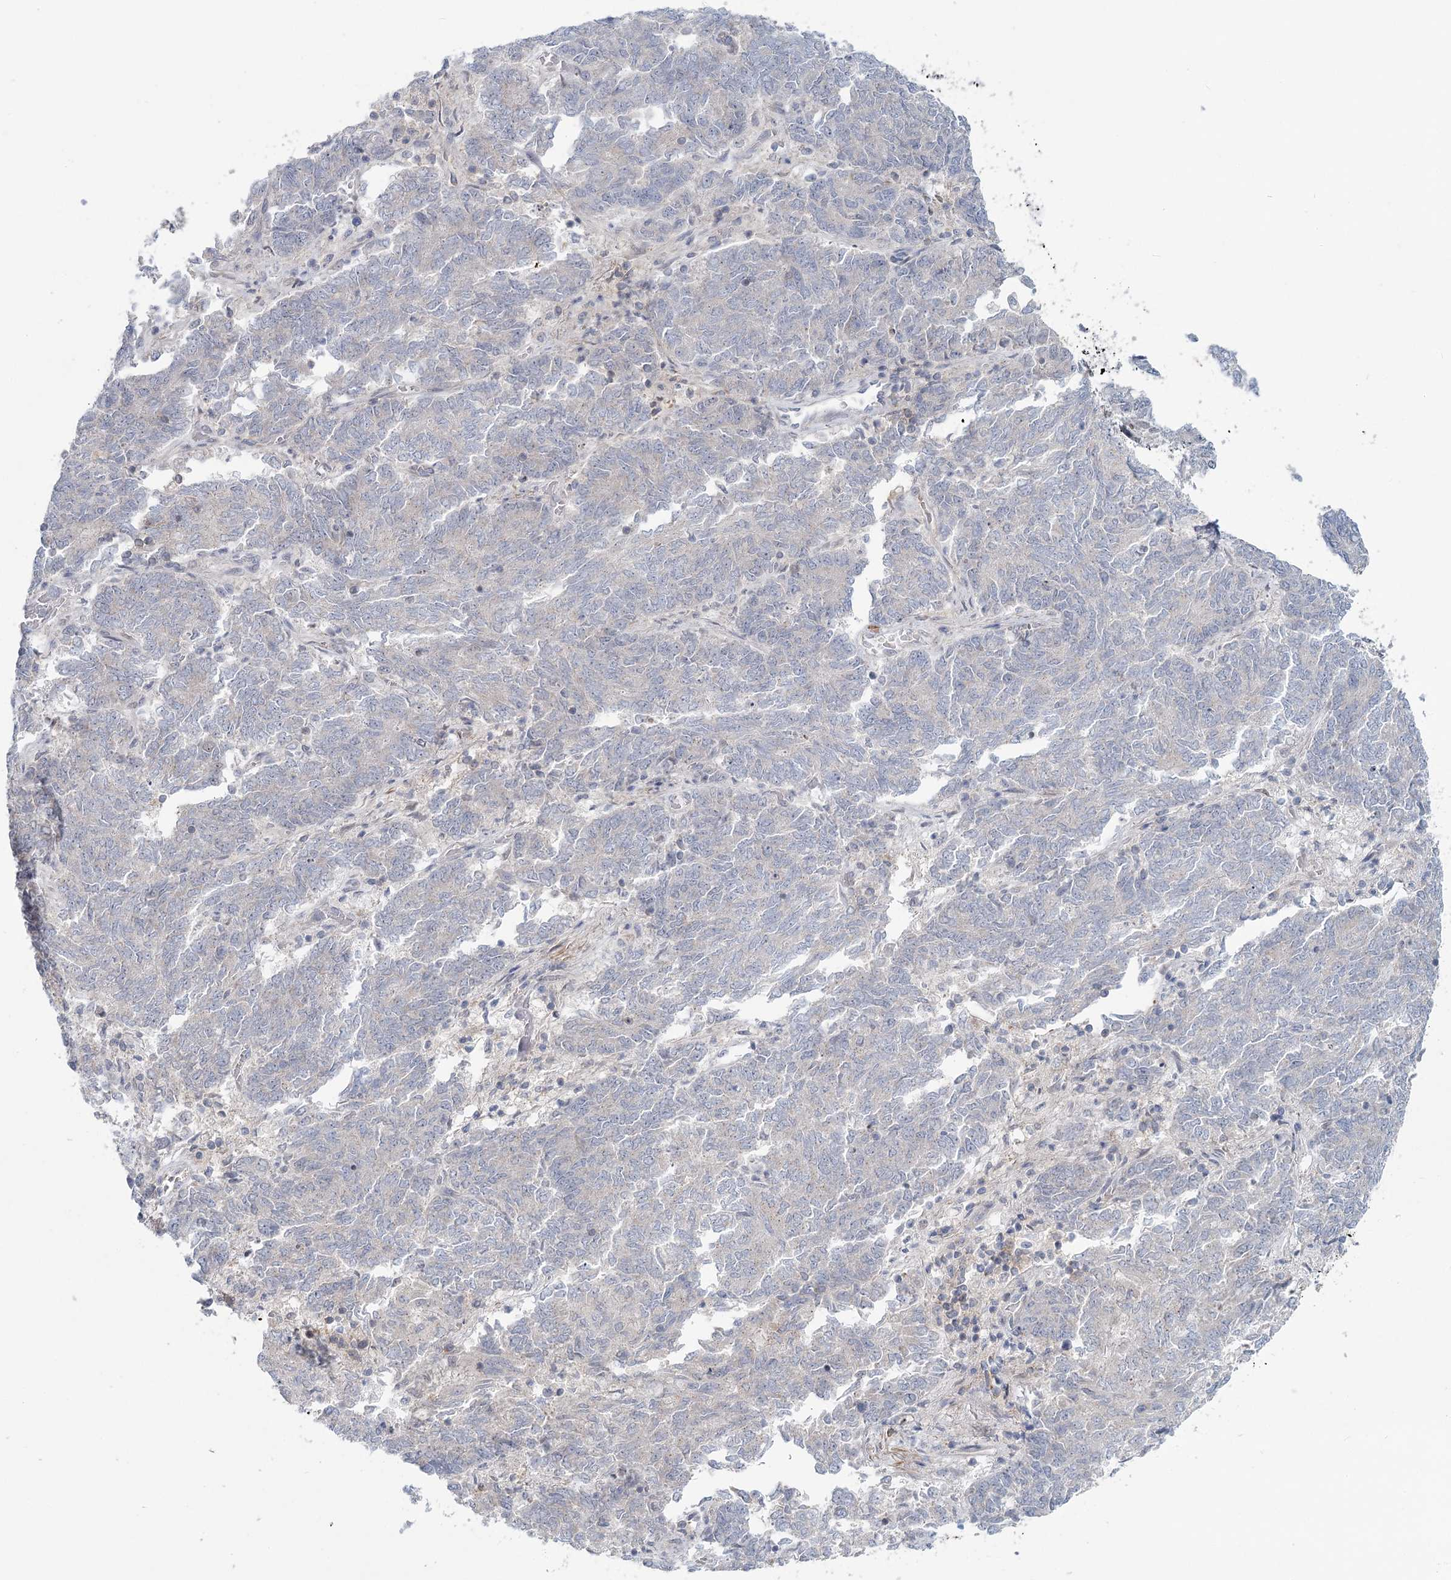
{"staining": {"intensity": "negative", "quantity": "none", "location": "none"}, "tissue": "endometrial cancer", "cell_type": "Tumor cells", "image_type": "cancer", "snomed": [{"axis": "morphology", "description": "Adenocarcinoma, NOS"}, {"axis": "topography", "description": "Endometrium"}], "caption": "Immunohistochemistry (IHC) micrograph of endometrial cancer stained for a protein (brown), which shows no expression in tumor cells. (DAB (3,3'-diaminobenzidine) immunohistochemistry (IHC) visualized using brightfield microscopy, high magnification).", "gene": "USP11", "patient": {"sex": "female", "age": 80}}